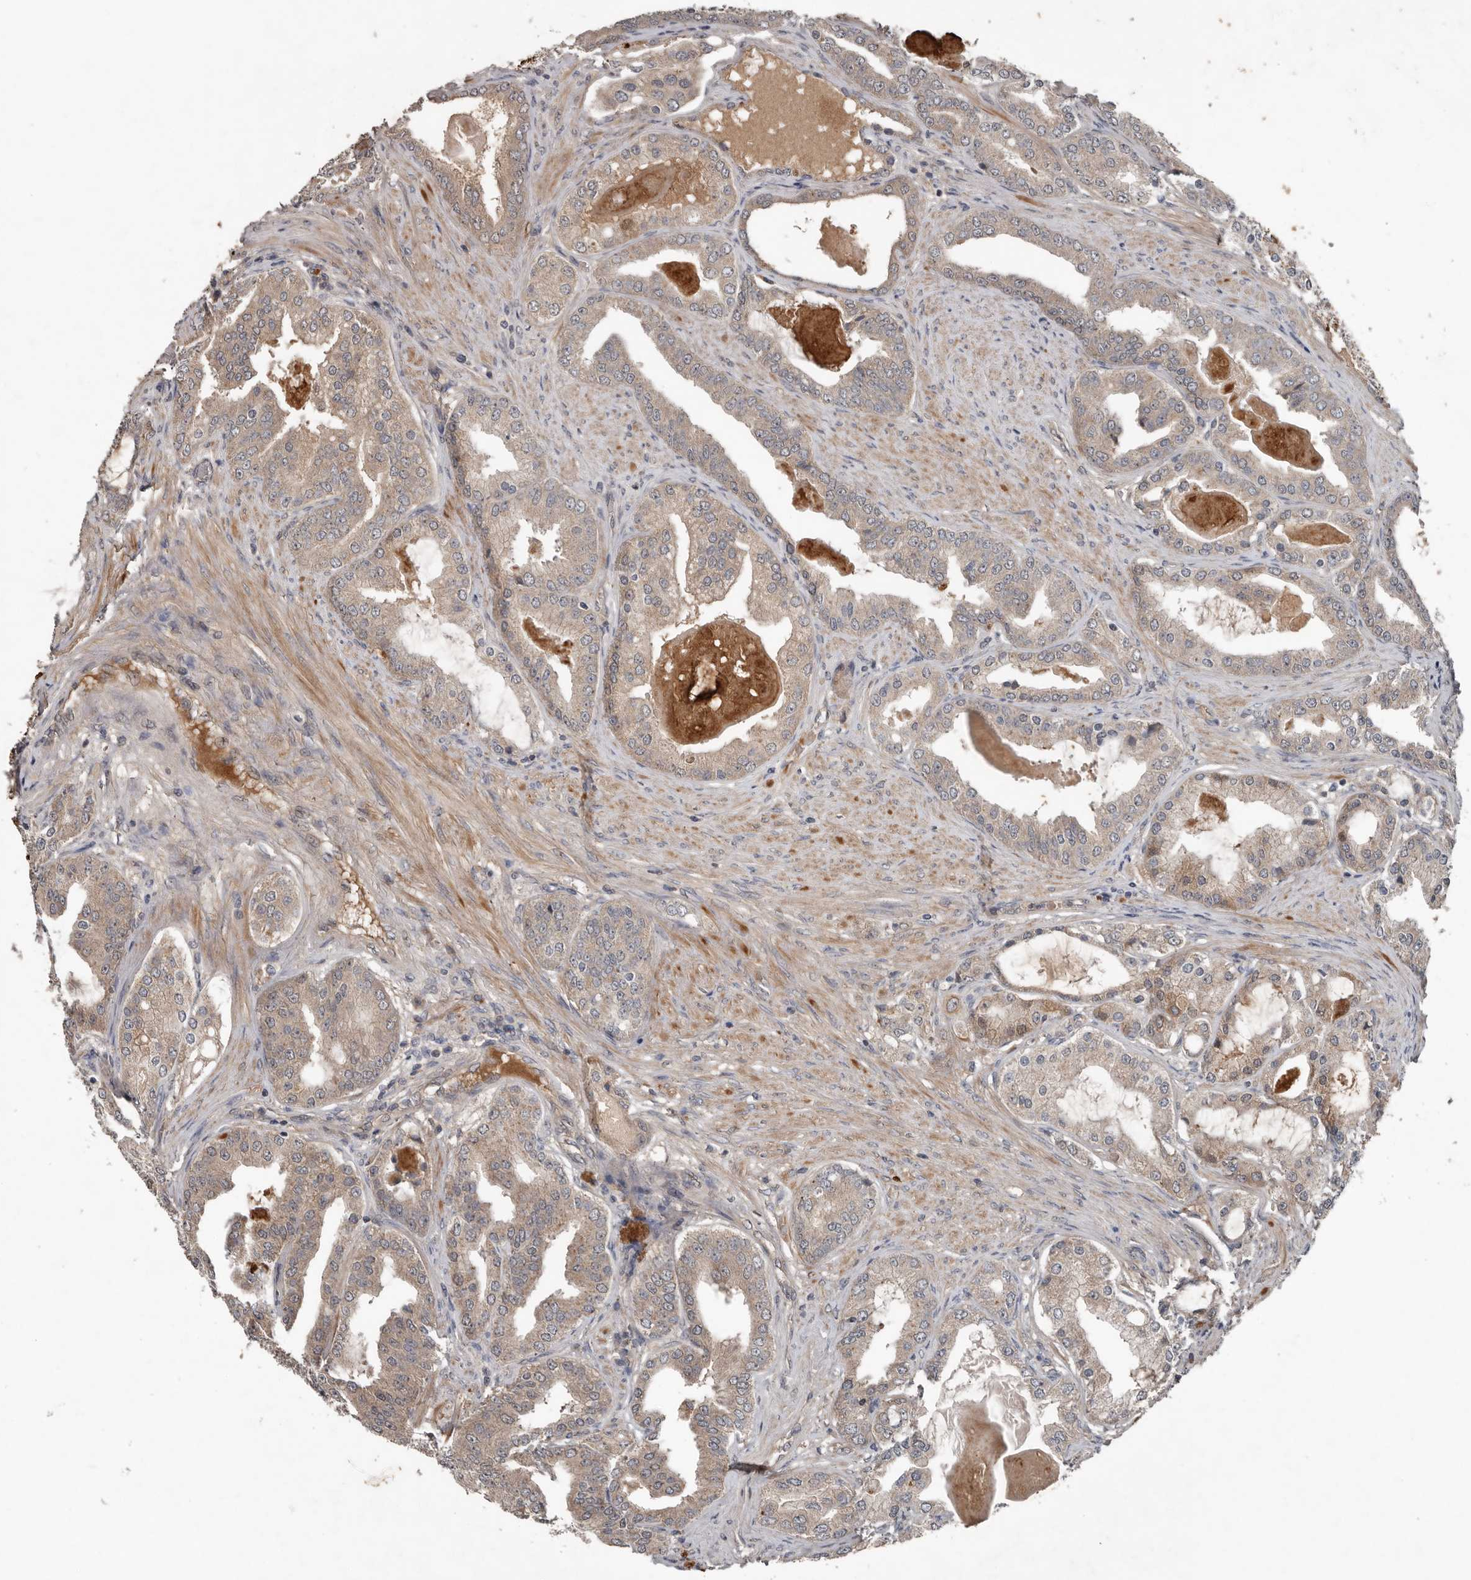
{"staining": {"intensity": "weak", "quantity": "<25%", "location": "cytoplasmic/membranous"}, "tissue": "prostate cancer", "cell_type": "Tumor cells", "image_type": "cancer", "snomed": [{"axis": "morphology", "description": "Adenocarcinoma, High grade"}, {"axis": "topography", "description": "Prostate"}], "caption": "High magnification brightfield microscopy of prostate cancer stained with DAB (3,3'-diaminobenzidine) (brown) and counterstained with hematoxylin (blue): tumor cells show no significant positivity. Brightfield microscopy of IHC stained with DAB (3,3'-diaminobenzidine) (brown) and hematoxylin (blue), captured at high magnification.", "gene": "DNAJB4", "patient": {"sex": "male", "age": 60}}